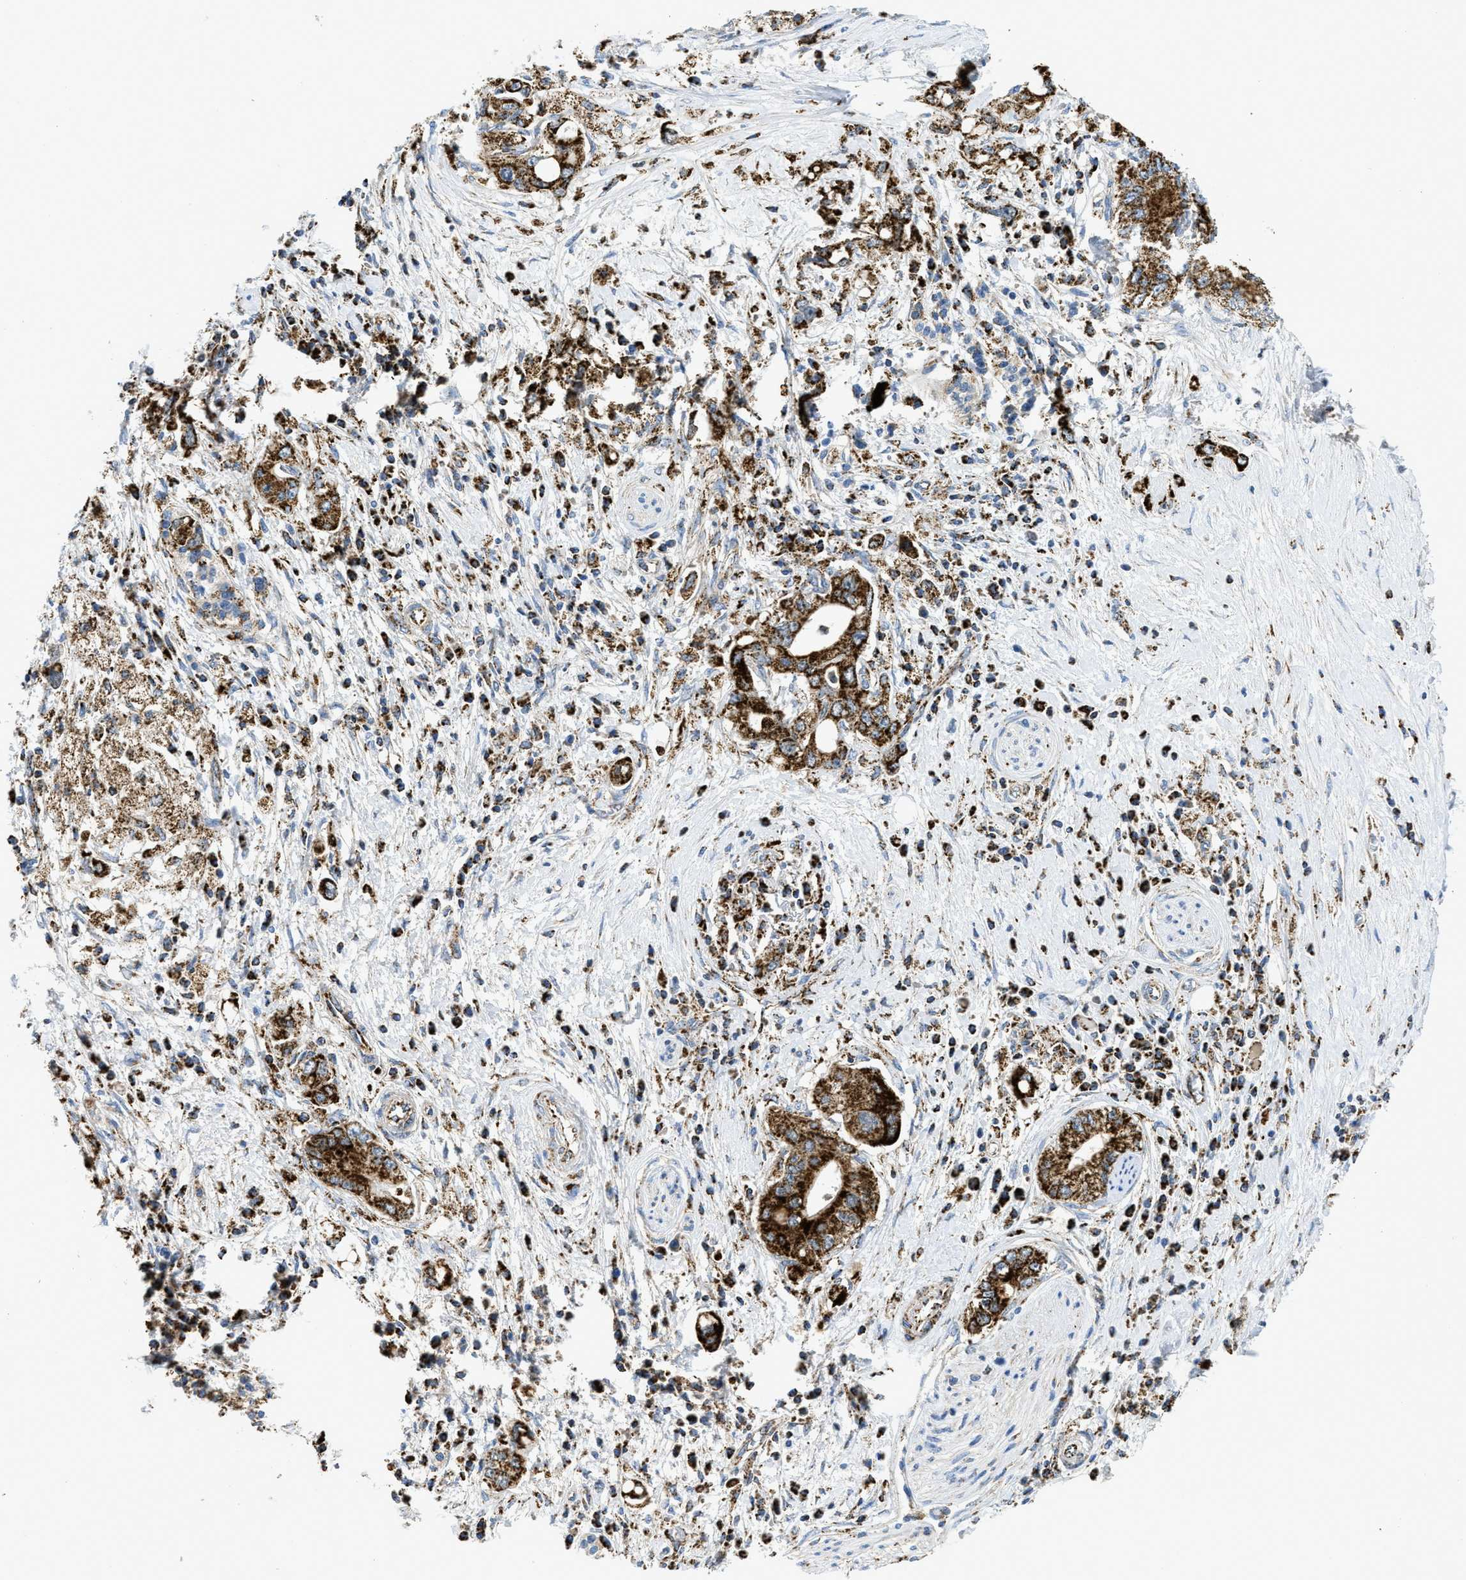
{"staining": {"intensity": "strong", "quantity": ">75%", "location": "cytoplasmic/membranous"}, "tissue": "pancreatic cancer", "cell_type": "Tumor cells", "image_type": "cancer", "snomed": [{"axis": "morphology", "description": "Adenocarcinoma, NOS"}, {"axis": "topography", "description": "Pancreas"}], "caption": "Protein analysis of pancreatic cancer (adenocarcinoma) tissue reveals strong cytoplasmic/membranous positivity in about >75% of tumor cells. Nuclei are stained in blue.", "gene": "SQOR", "patient": {"sex": "female", "age": 73}}